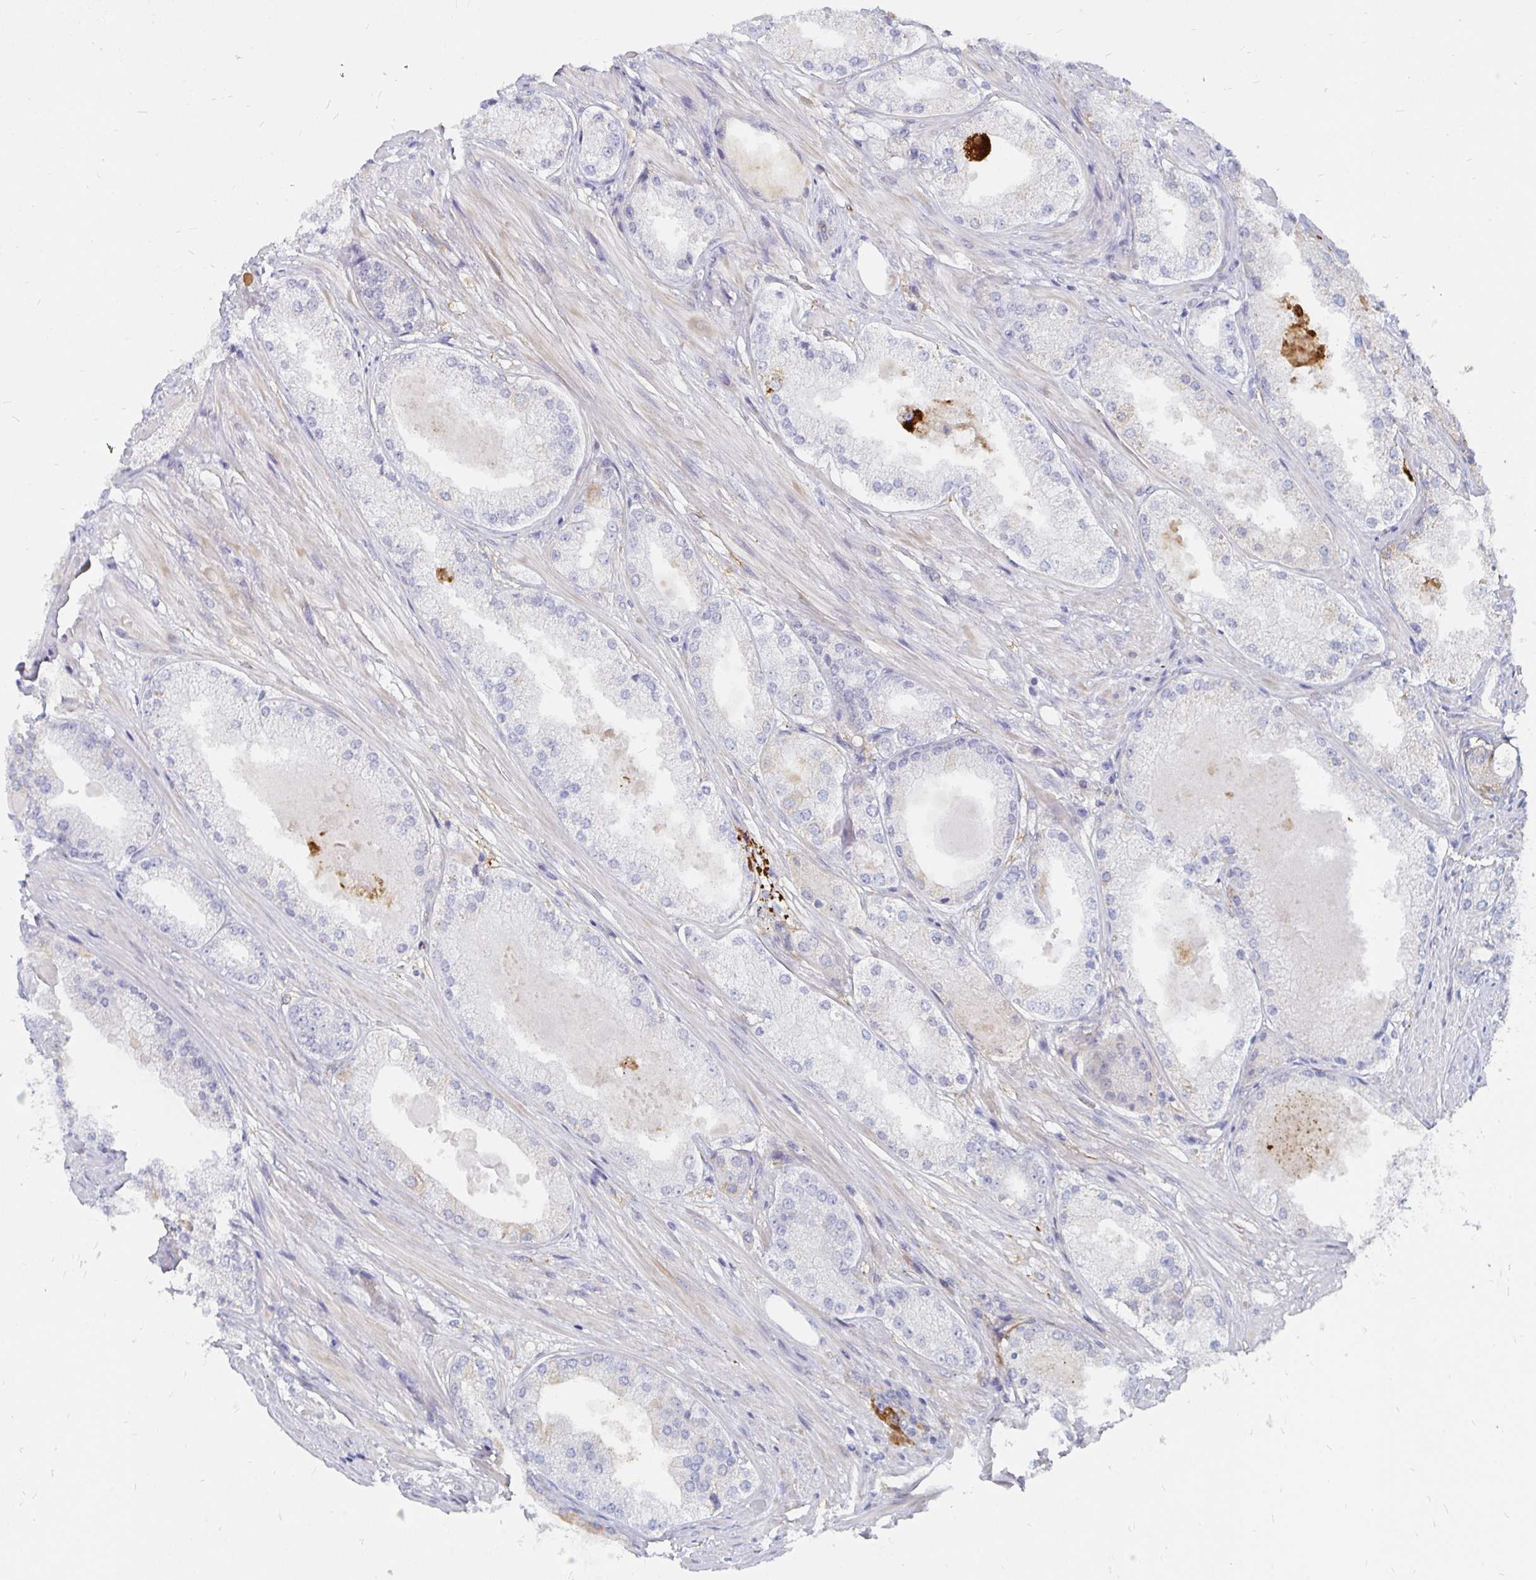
{"staining": {"intensity": "negative", "quantity": "none", "location": "none"}, "tissue": "prostate cancer", "cell_type": "Tumor cells", "image_type": "cancer", "snomed": [{"axis": "morphology", "description": "Adenocarcinoma, Low grade"}, {"axis": "topography", "description": "Prostate"}], "caption": "Prostate low-grade adenocarcinoma was stained to show a protein in brown. There is no significant positivity in tumor cells.", "gene": "CCDC85A", "patient": {"sex": "male", "age": 68}}